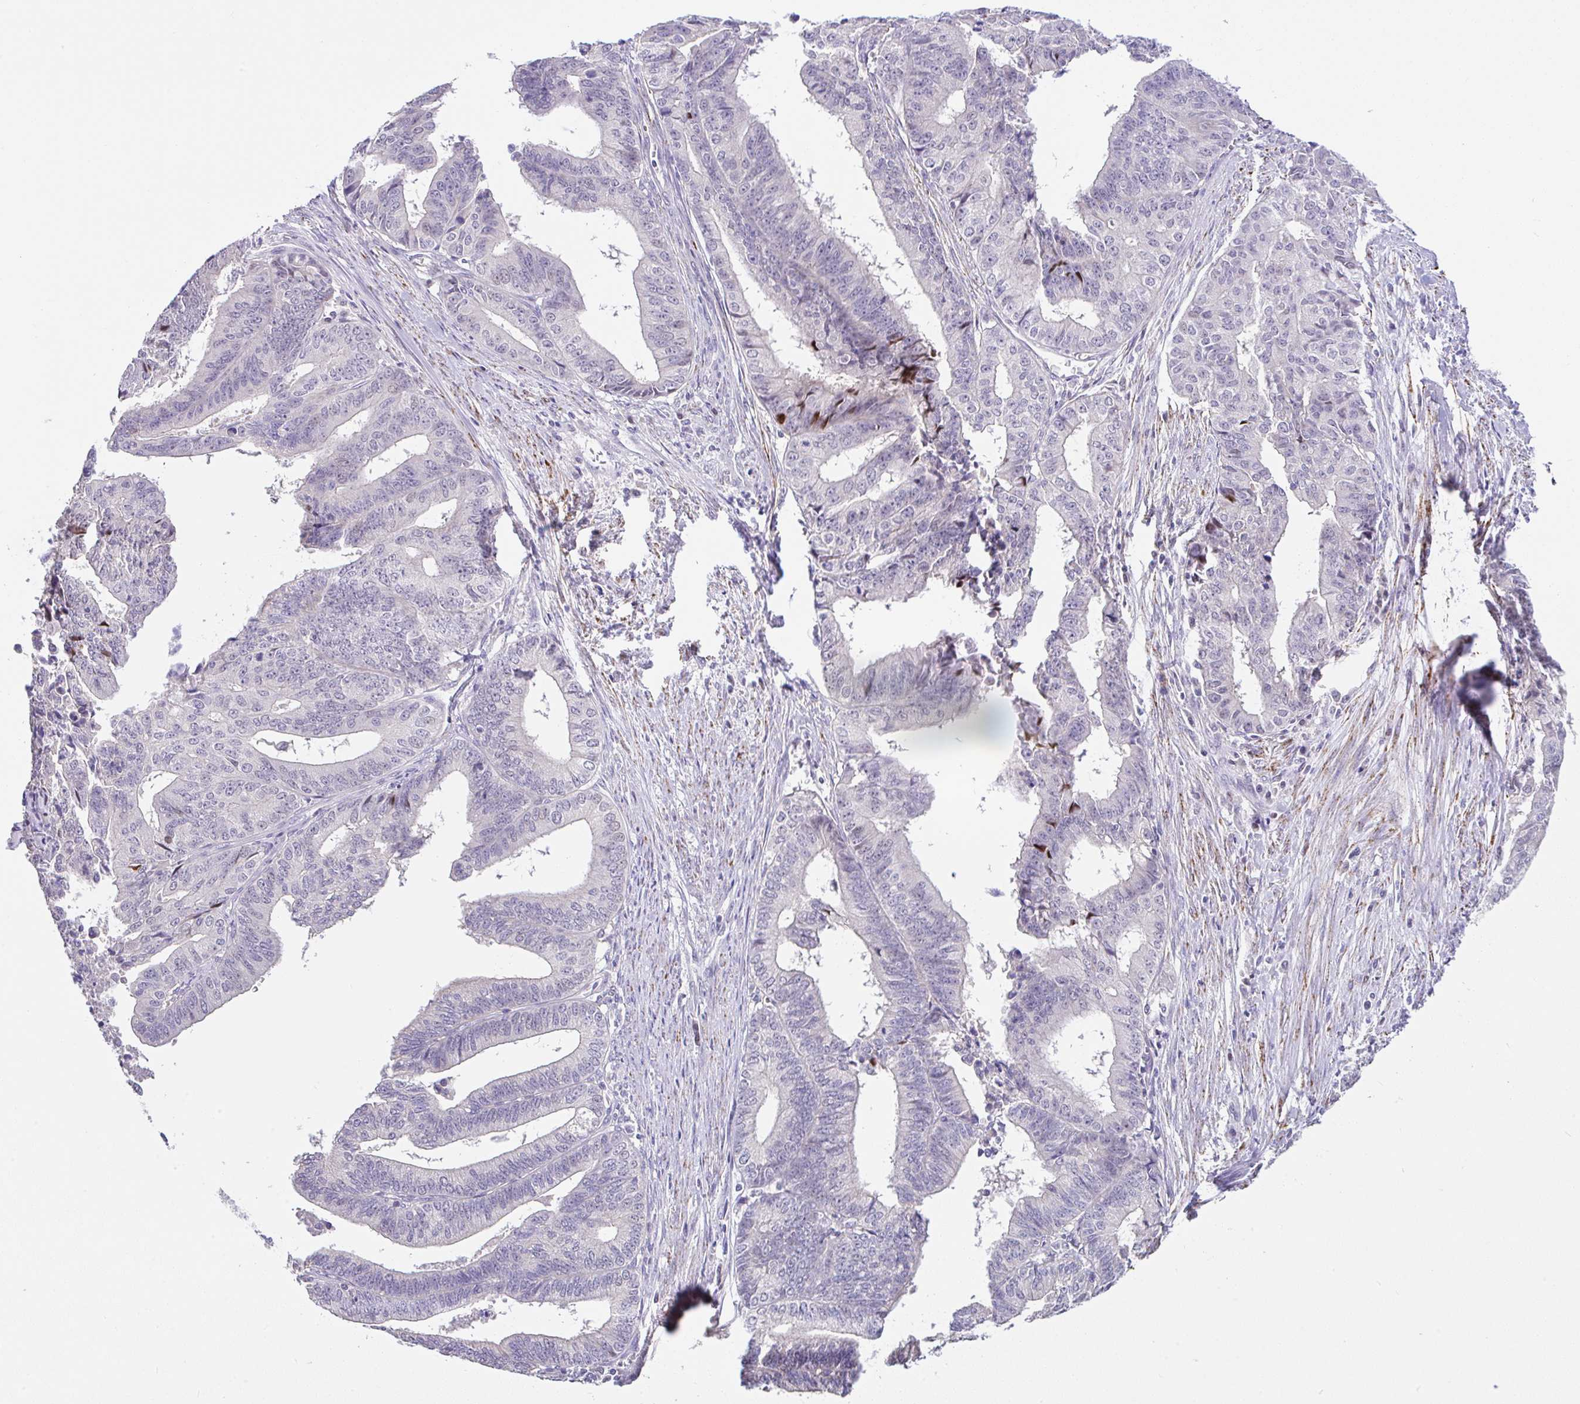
{"staining": {"intensity": "negative", "quantity": "none", "location": "none"}, "tissue": "endometrial cancer", "cell_type": "Tumor cells", "image_type": "cancer", "snomed": [{"axis": "morphology", "description": "Adenocarcinoma, NOS"}, {"axis": "topography", "description": "Endometrium"}], "caption": "Immunohistochemistry micrograph of human endometrial adenocarcinoma stained for a protein (brown), which shows no positivity in tumor cells.", "gene": "CTU1", "patient": {"sex": "female", "age": 65}}